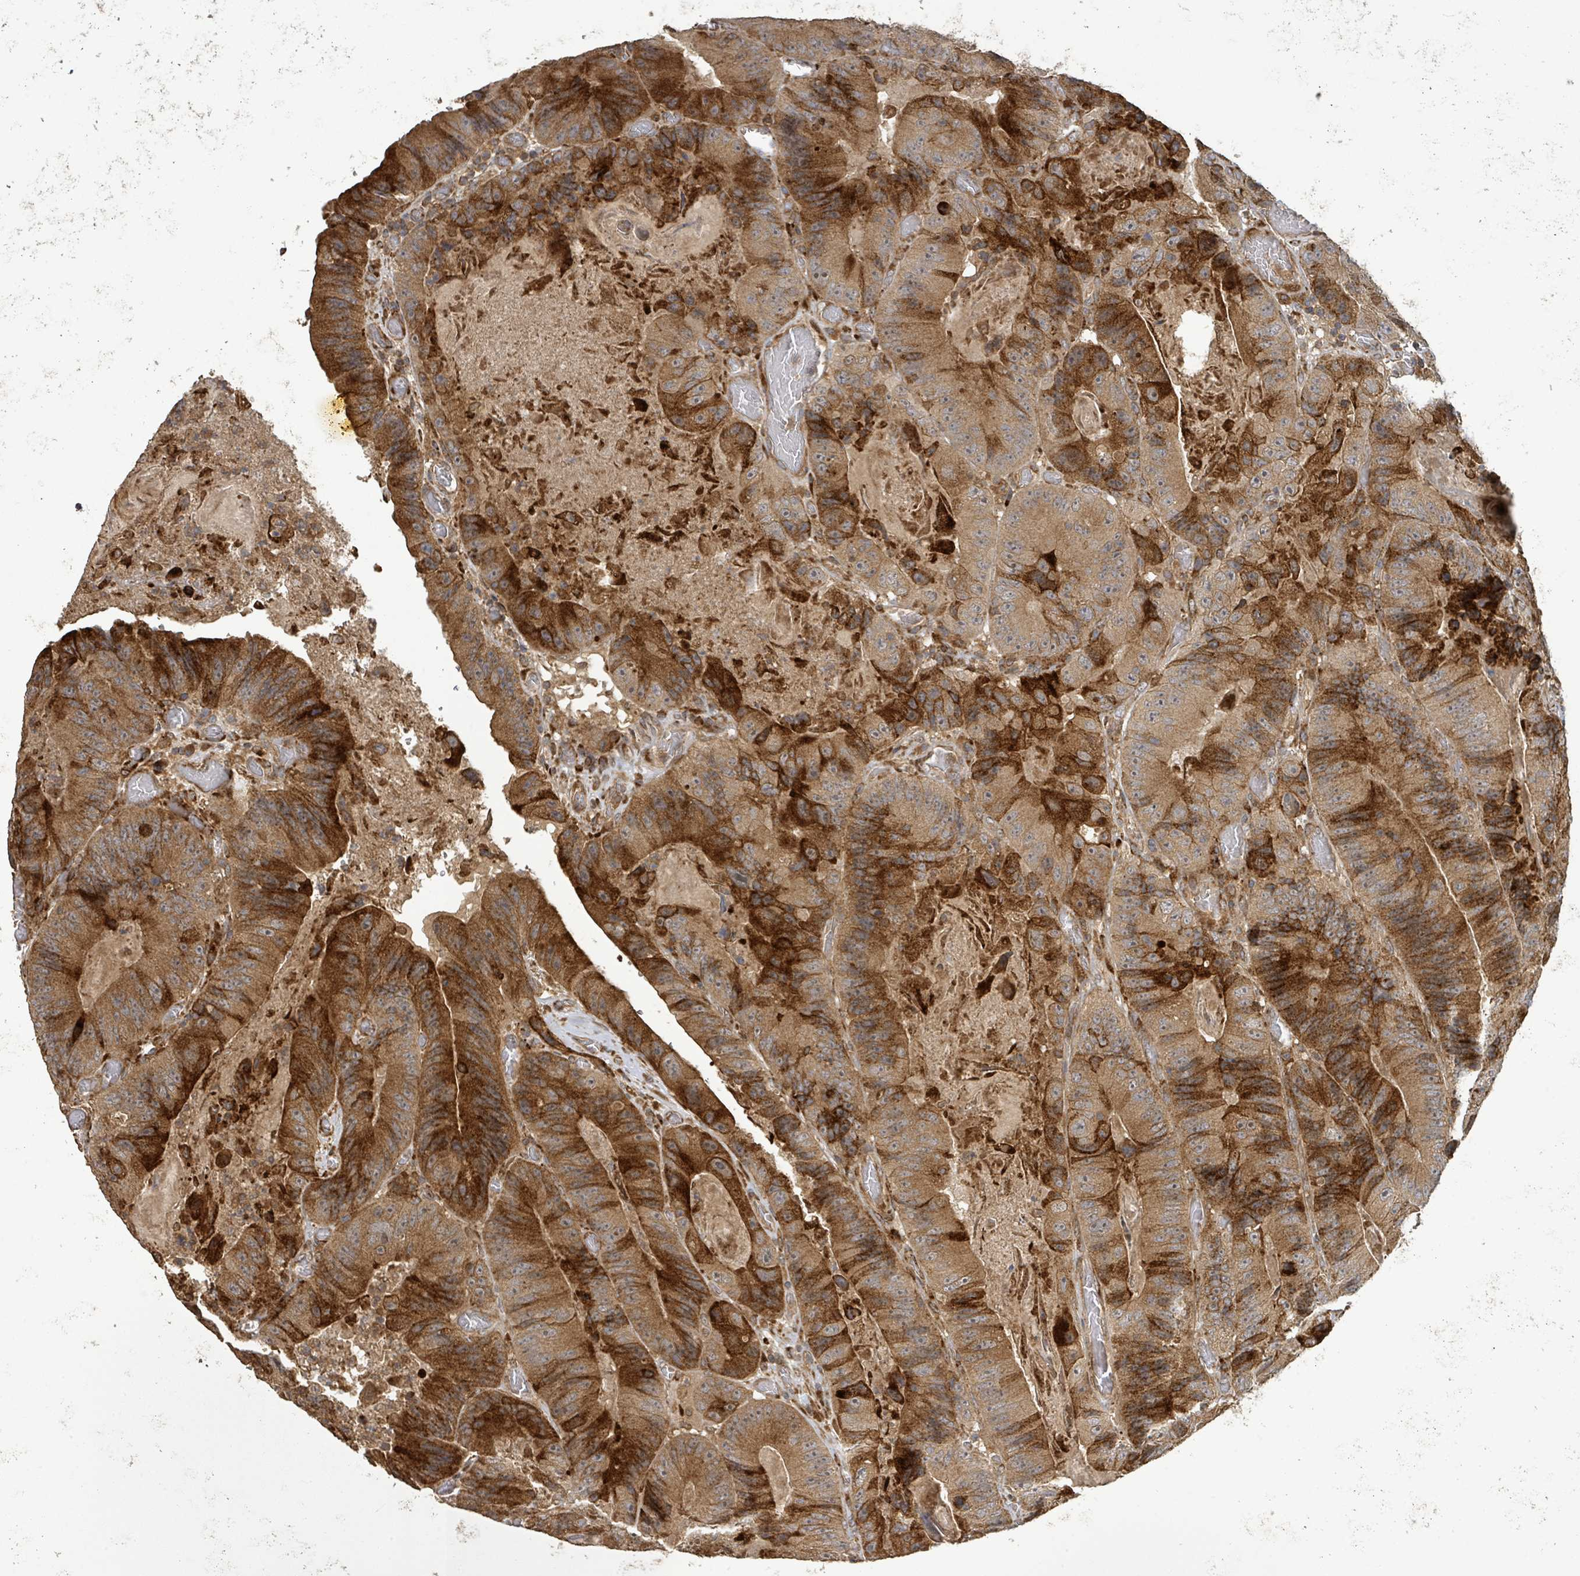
{"staining": {"intensity": "strong", "quantity": ">75%", "location": "cytoplasmic/membranous"}, "tissue": "colorectal cancer", "cell_type": "Tumor cells", "image_type": "cancer", "snomed": [{"axis": "morphology", "description": "Adenocarcinoma, NOS"}, {"axis": "topography", "description": "Colon"}], "caption": "Strong cytoplasmic/membranous staining is identified in about >75% of tumor cells in colorectal cancer.", "gene": "STARD4", "patient": {"sex": "female", "age": 86}}